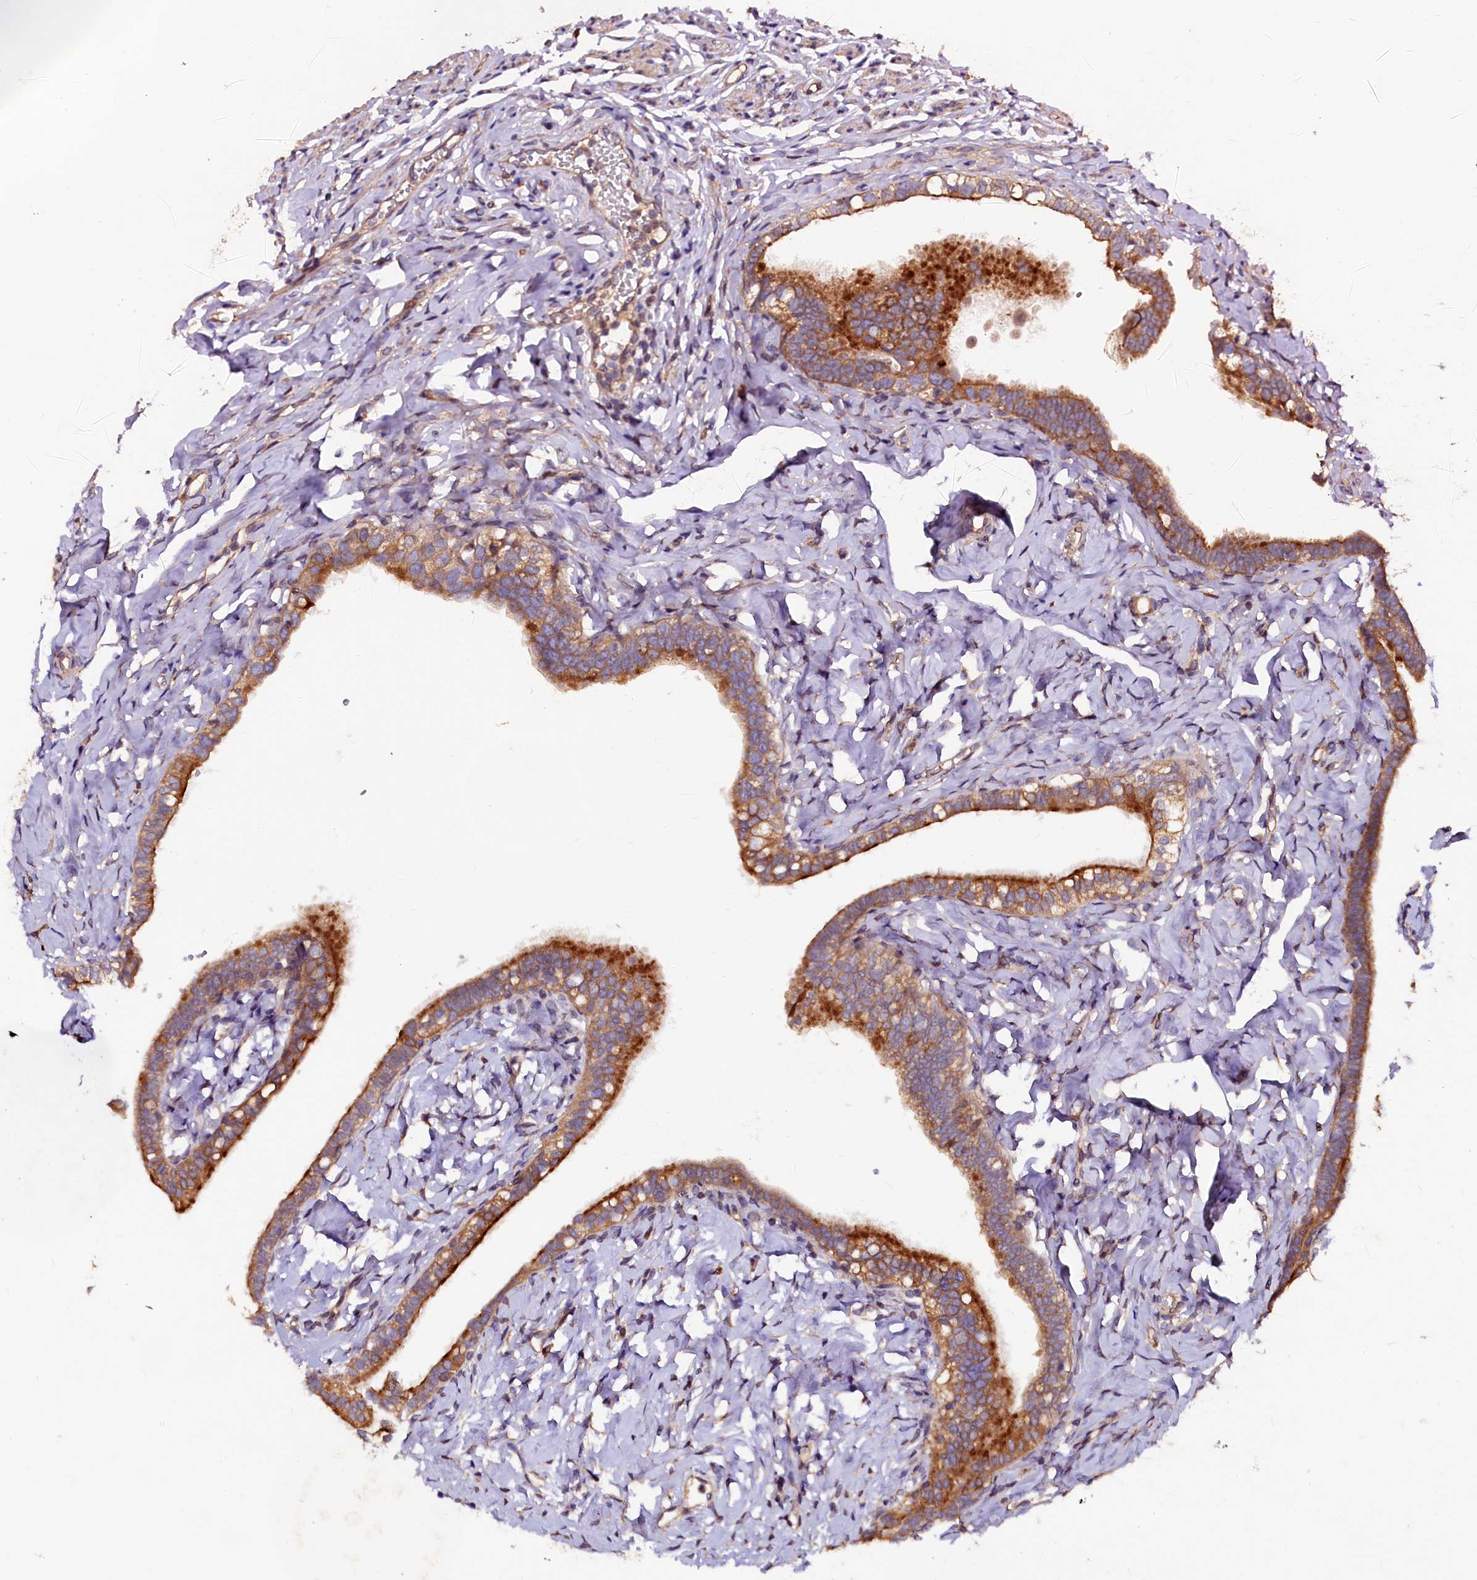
{"staining": {"intensity": "moderate", "quantity": ">75%", "location": "cytoplasmic/membranous"}, "tissue": "fallopian tube", "cell_type": "Glandular cells", "image_type": "normal", "snomed": [{"axis": "morphology", "description": "Normal tissue, NOS"}, {"axis": "topography", "description": "Fallopian tube"}], "caption": "A histopathology image showing moderate cytoplasmic/membranous expression in approximately >75% of glandular cells in benign fallopian tube, as visualized by brown immunohistochemical staining.", "gene": "APPL2", "patient": {"sex": "female", "age": 66}}